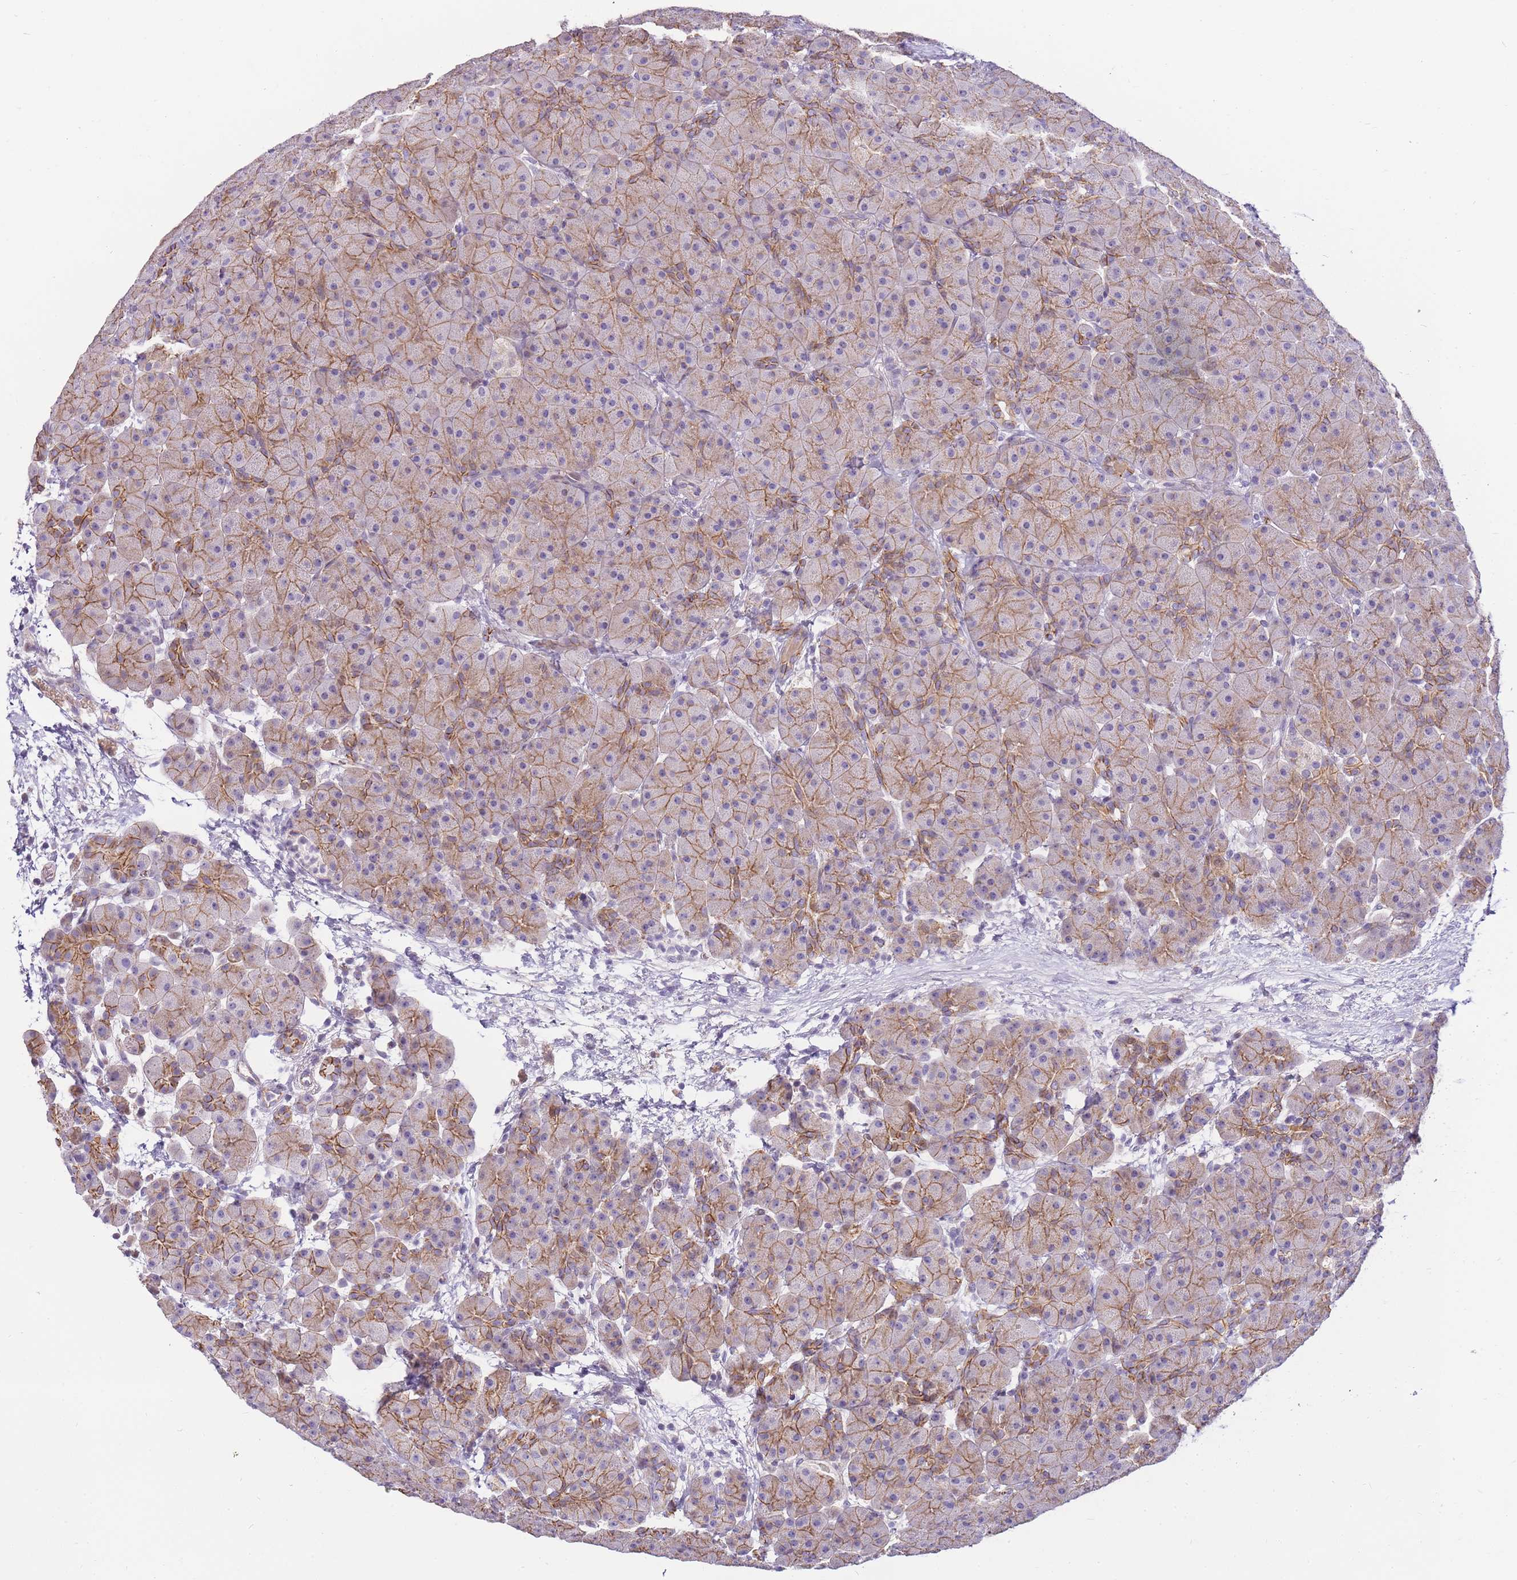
{"staining": {"intensity": "moderate", "quantity": ">75%", "location": "cytoplasmic/membranous"}, "tissue": "pancreas", "cell_type": "Exocrine glandular cells", "image_type": "normal", "snomed": [{"axis": "morphology", "description": "Normal tissue, NOS"}, {"axis": "topography", "description": "Pancreas"}], "caption": "Immunohistochemical staining of normal human pancreas reveals moderate cytoplasmic/membranous protein staining in approximately >75% of exocrine glandular cells.", "gene": "CLBA1", "patient": {"sex": "male", "age": 66}}